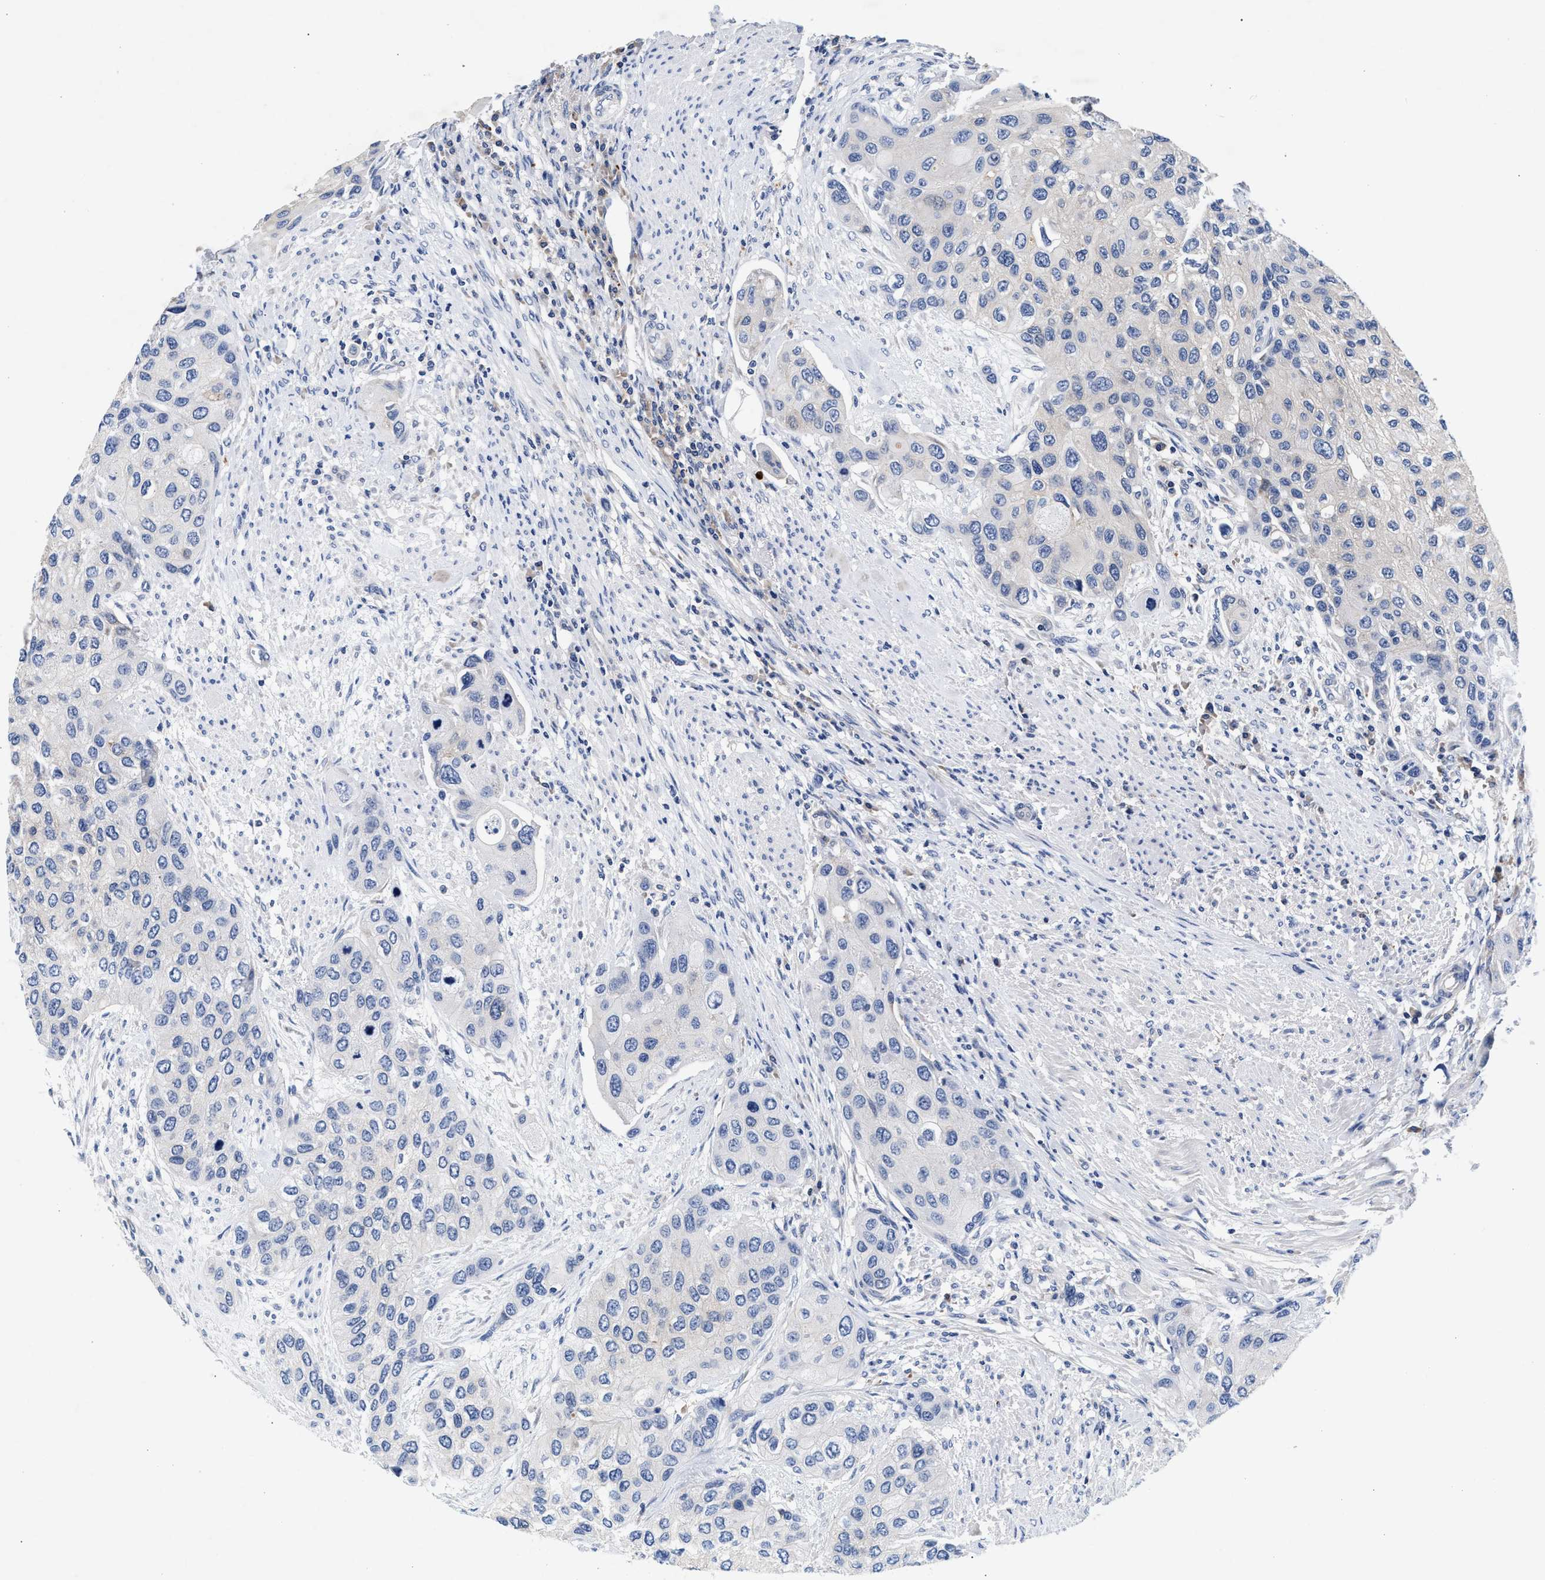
{"staining": {"intensity": "negative", "quantity": "none", "location": "none"}, "tissue": "urothelial cancer", "cell_type": "Tumor cells", "image_type": "cancer", "snomed": [{"axis": "morphology", "description": "Urothelial carcinoma, High grade"}, {"axis": "topography", "description": "Urinary bladder"}], "caption": "High magnification brightfield microscopy of high-grade urothelial carcinoma stained with DAB (brown) and counterstained with hematoxylin (blue): tumor cells show no significant expression.", "gene": "GNAI3", "patient": {"sex": "female", "age": 56}}